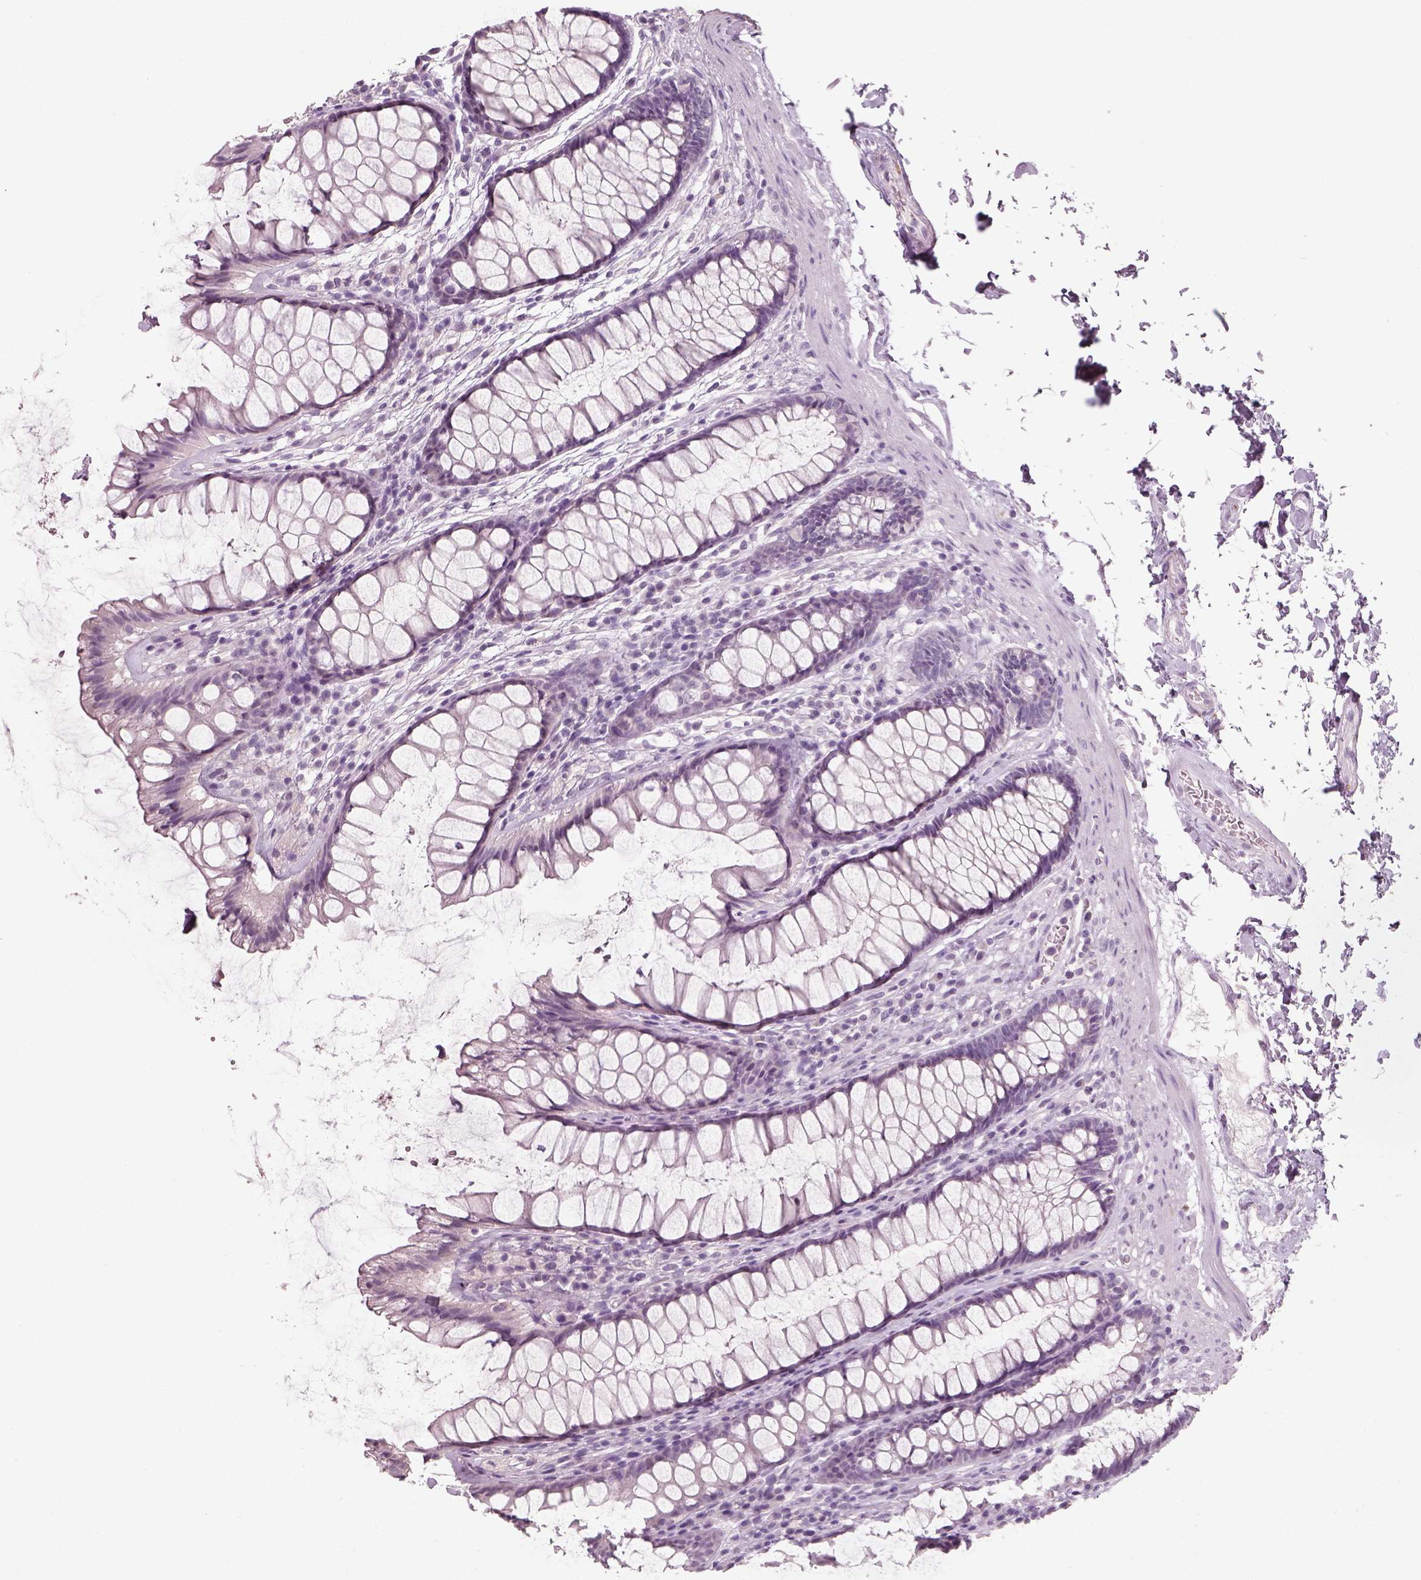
{"staining": {"intensity": "negative", "quantity": "none", "location": "none"}, "tissue": "rectum", "cell_type": "Glandular cells", "image_type": "normal", "snomed": [{"axis": "morphology", "description": "Normal tissue, NOS"}, {"axis": "topography", "description": "Rectum"}], "caption": "Protein analysis of benign rectum demonstrates no significant staining in glandular cells. (DAB immunohistochemistry visualized using brightfield microscopy, high magnification).", "gene": "SLC6A2", "patient": {"sex": "male", "age": 72}}